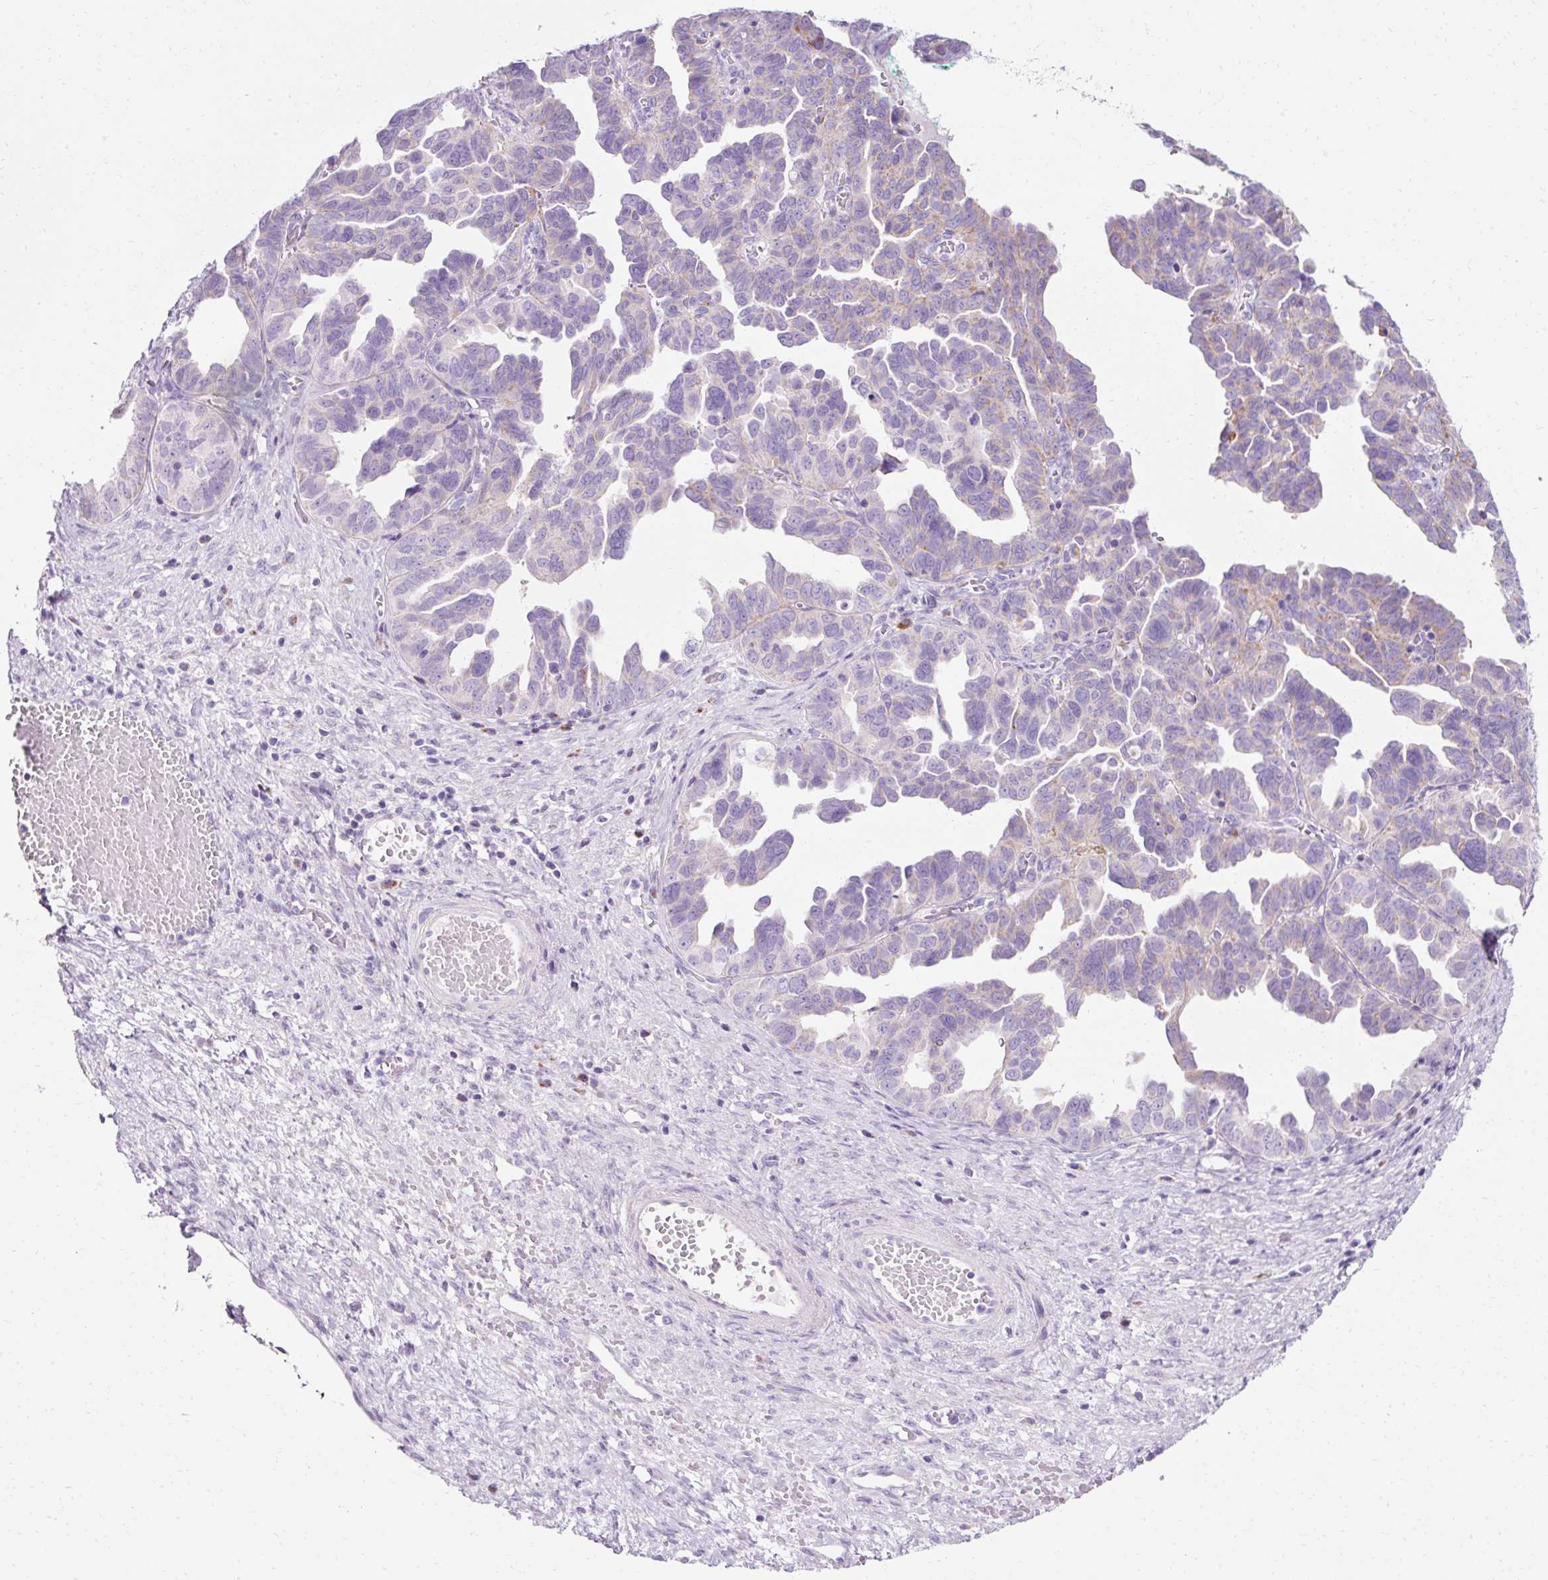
{"staining": {"intensity": "weak", "quantity": "<25%", "location": "cytoplasmic/membranous"}, "tissue": "ovarian cancer", "cell_type": "Tumor cells", "image_type": "cancer", "snomed": [{"axis": "morphology", "description": "Cystadenocarcinoma, serous, NOS"}, {"axis": "topography", "description": "Ovary"}], "caption": "Protein analysis of ovarian cancer (serous cystadenocarcinoma) demonstrates no significant staining in tumor cells. (DAB (3,3'-diaminobenzidine) immunohistochemistry (IHC) visualized using brightfield microscopy, high magnification).", "gene": "PLPP2", "patient": {"sex": "female", "age": 64}}